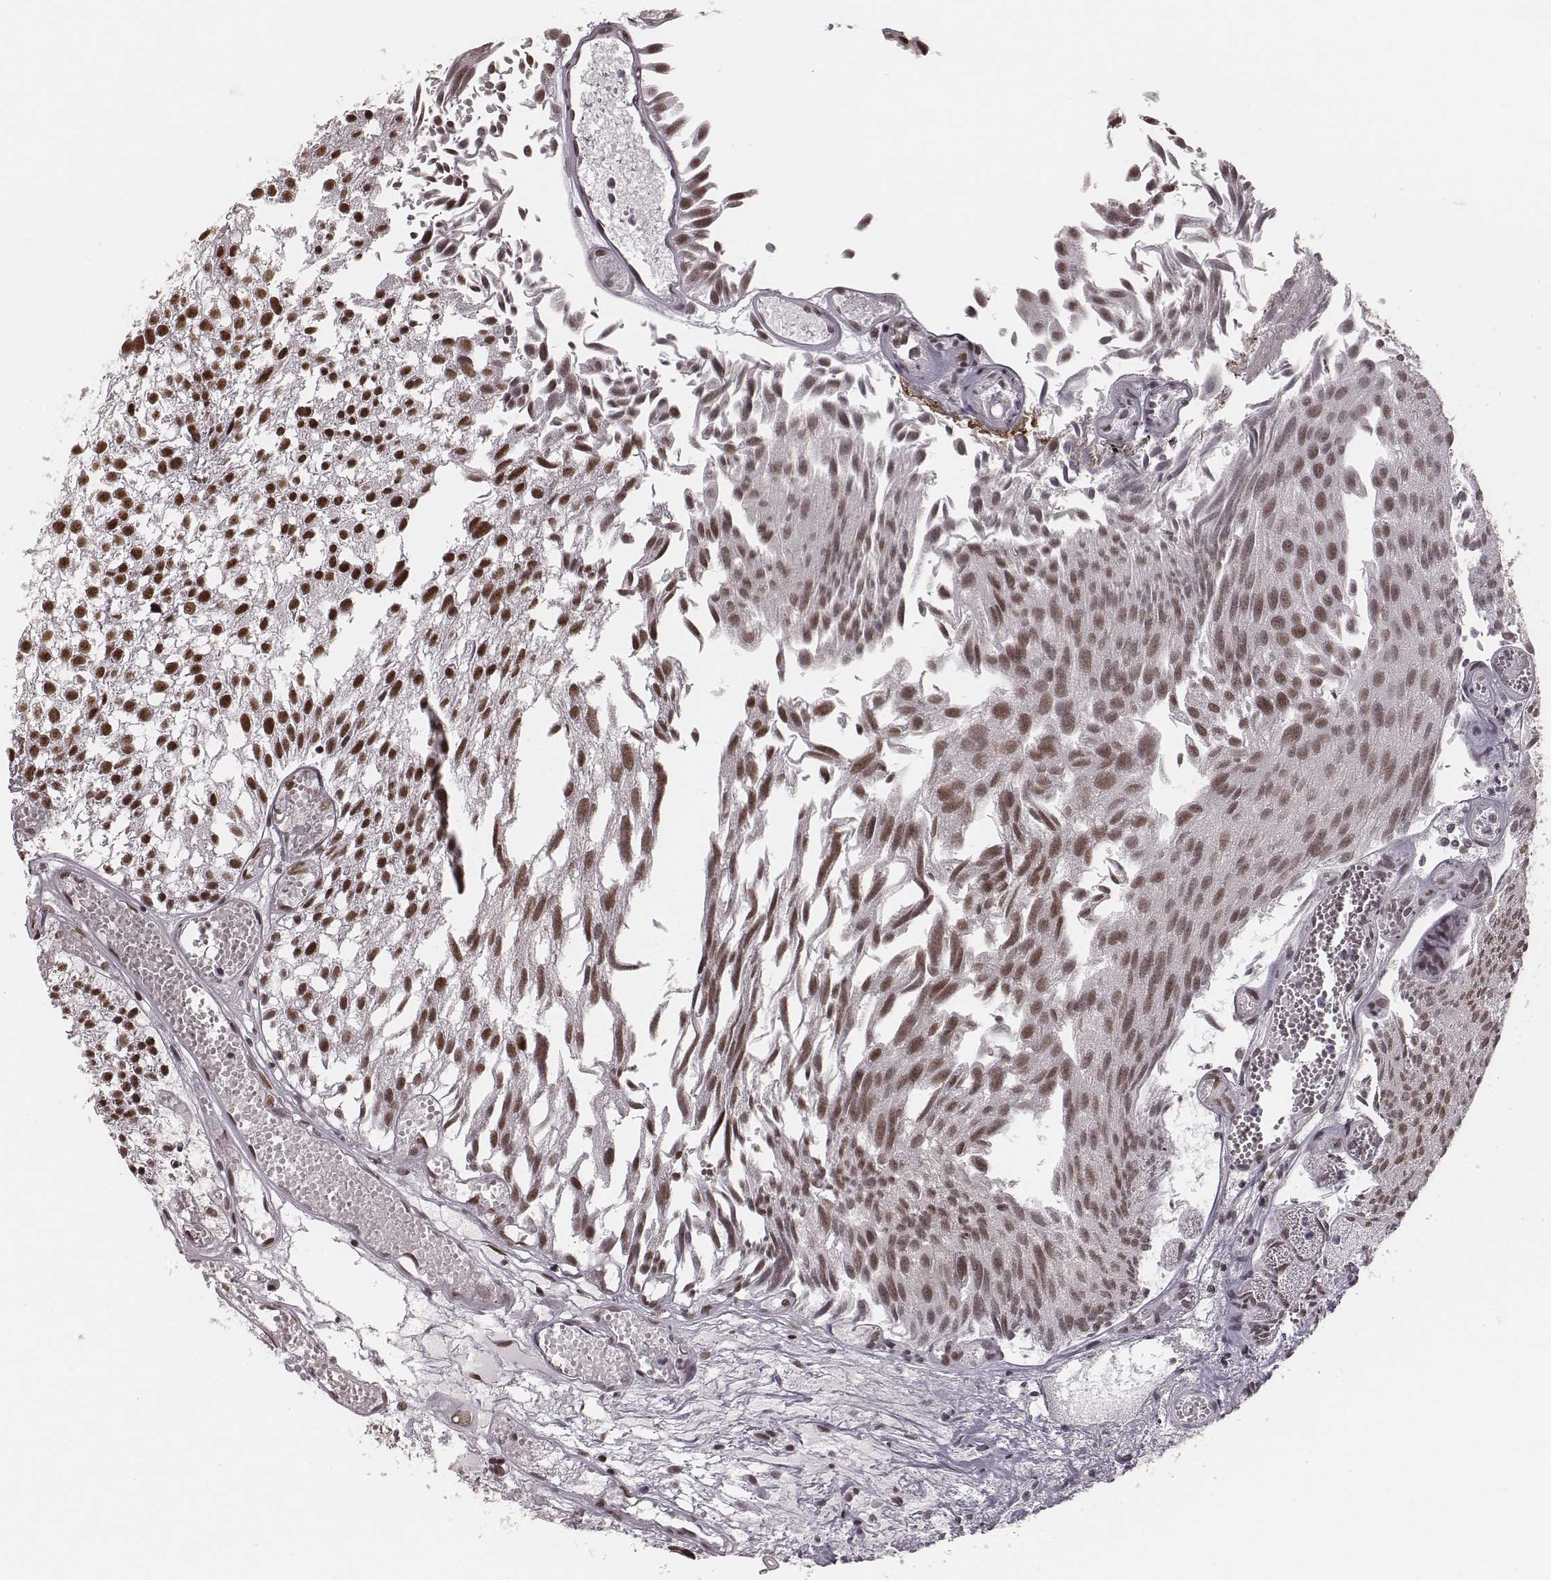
{"staining": {"intensity": "strong", "quantity": ">75%", "location": "nuclear"}, "tissue": "urothelial cancer", "cell_type": "Tumor cells", "image_type": "cancer", "snomed": [{"axis": "morphology", "description": "Urothelial carcinoma, Low grade"}, {"axis": "topography", "description": "Urinary bladder"}], "caption": "Tumor cells exhibit strong nuclear expression in approximately >75% of cells in urothelial carcinoma (low-grade). (DAB IHC, brown staining for protein, blue staining for nuclei).", "gene": "LUC7L", "patient": {"sex": "male", "age": 79}}